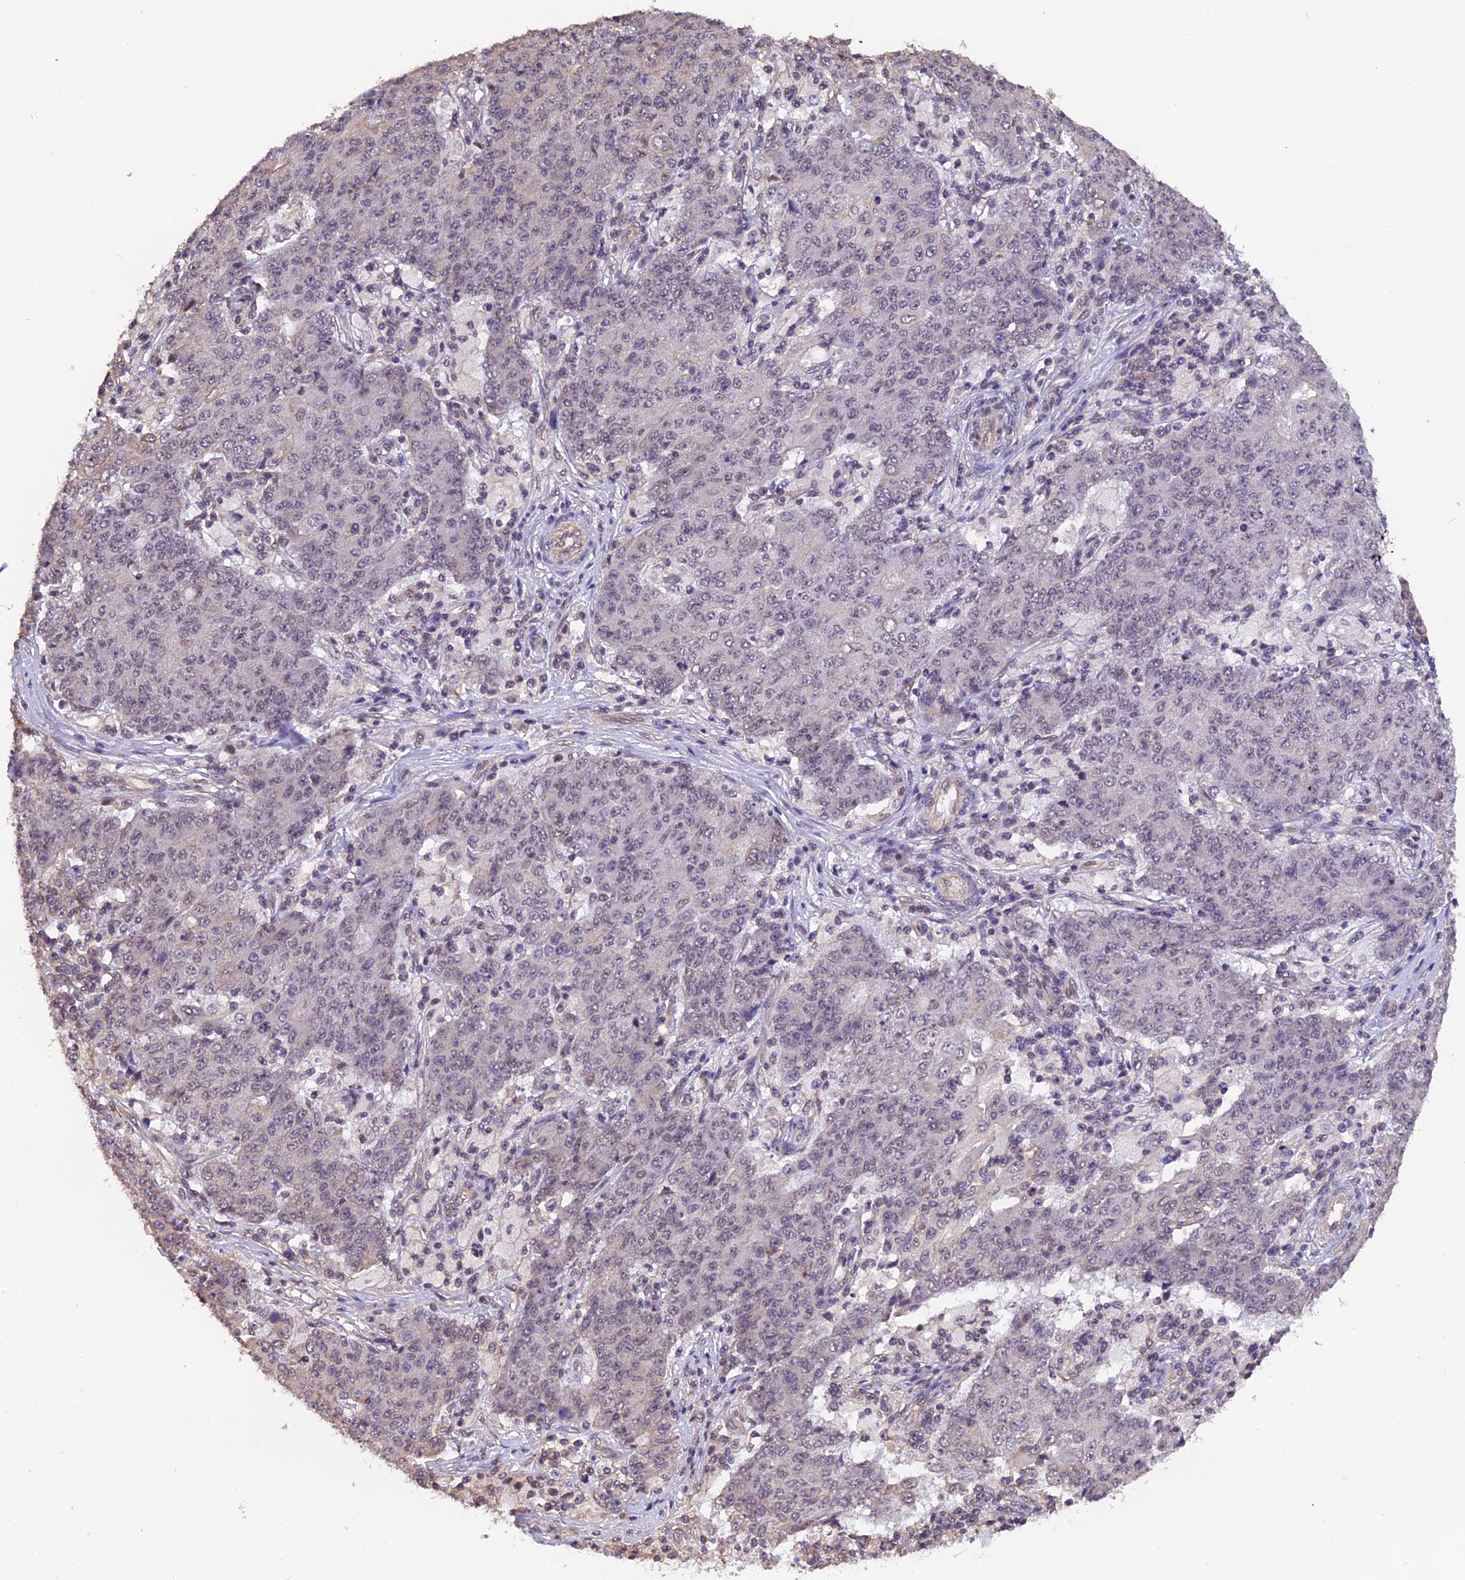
{"staining": {"intensity": "weak", "quantity": "<25%", "location": "nuclear"}, "tissue": "ovarian cancer", "cell_type": "Tumor cells", "image_type": "cancer", "snomed": [{"axis": "morphology", "description": "Carcinoma, endometroid"}, {"axis": "topography", "description": "Ovary"}], "caption": "Immunohistochemical staining of human ovarian endometroid carcinoma exhibits no significant positivity in tumor cells.", "gene": "ZC3H4", "patient": {"sex": "female", "age": 42}}